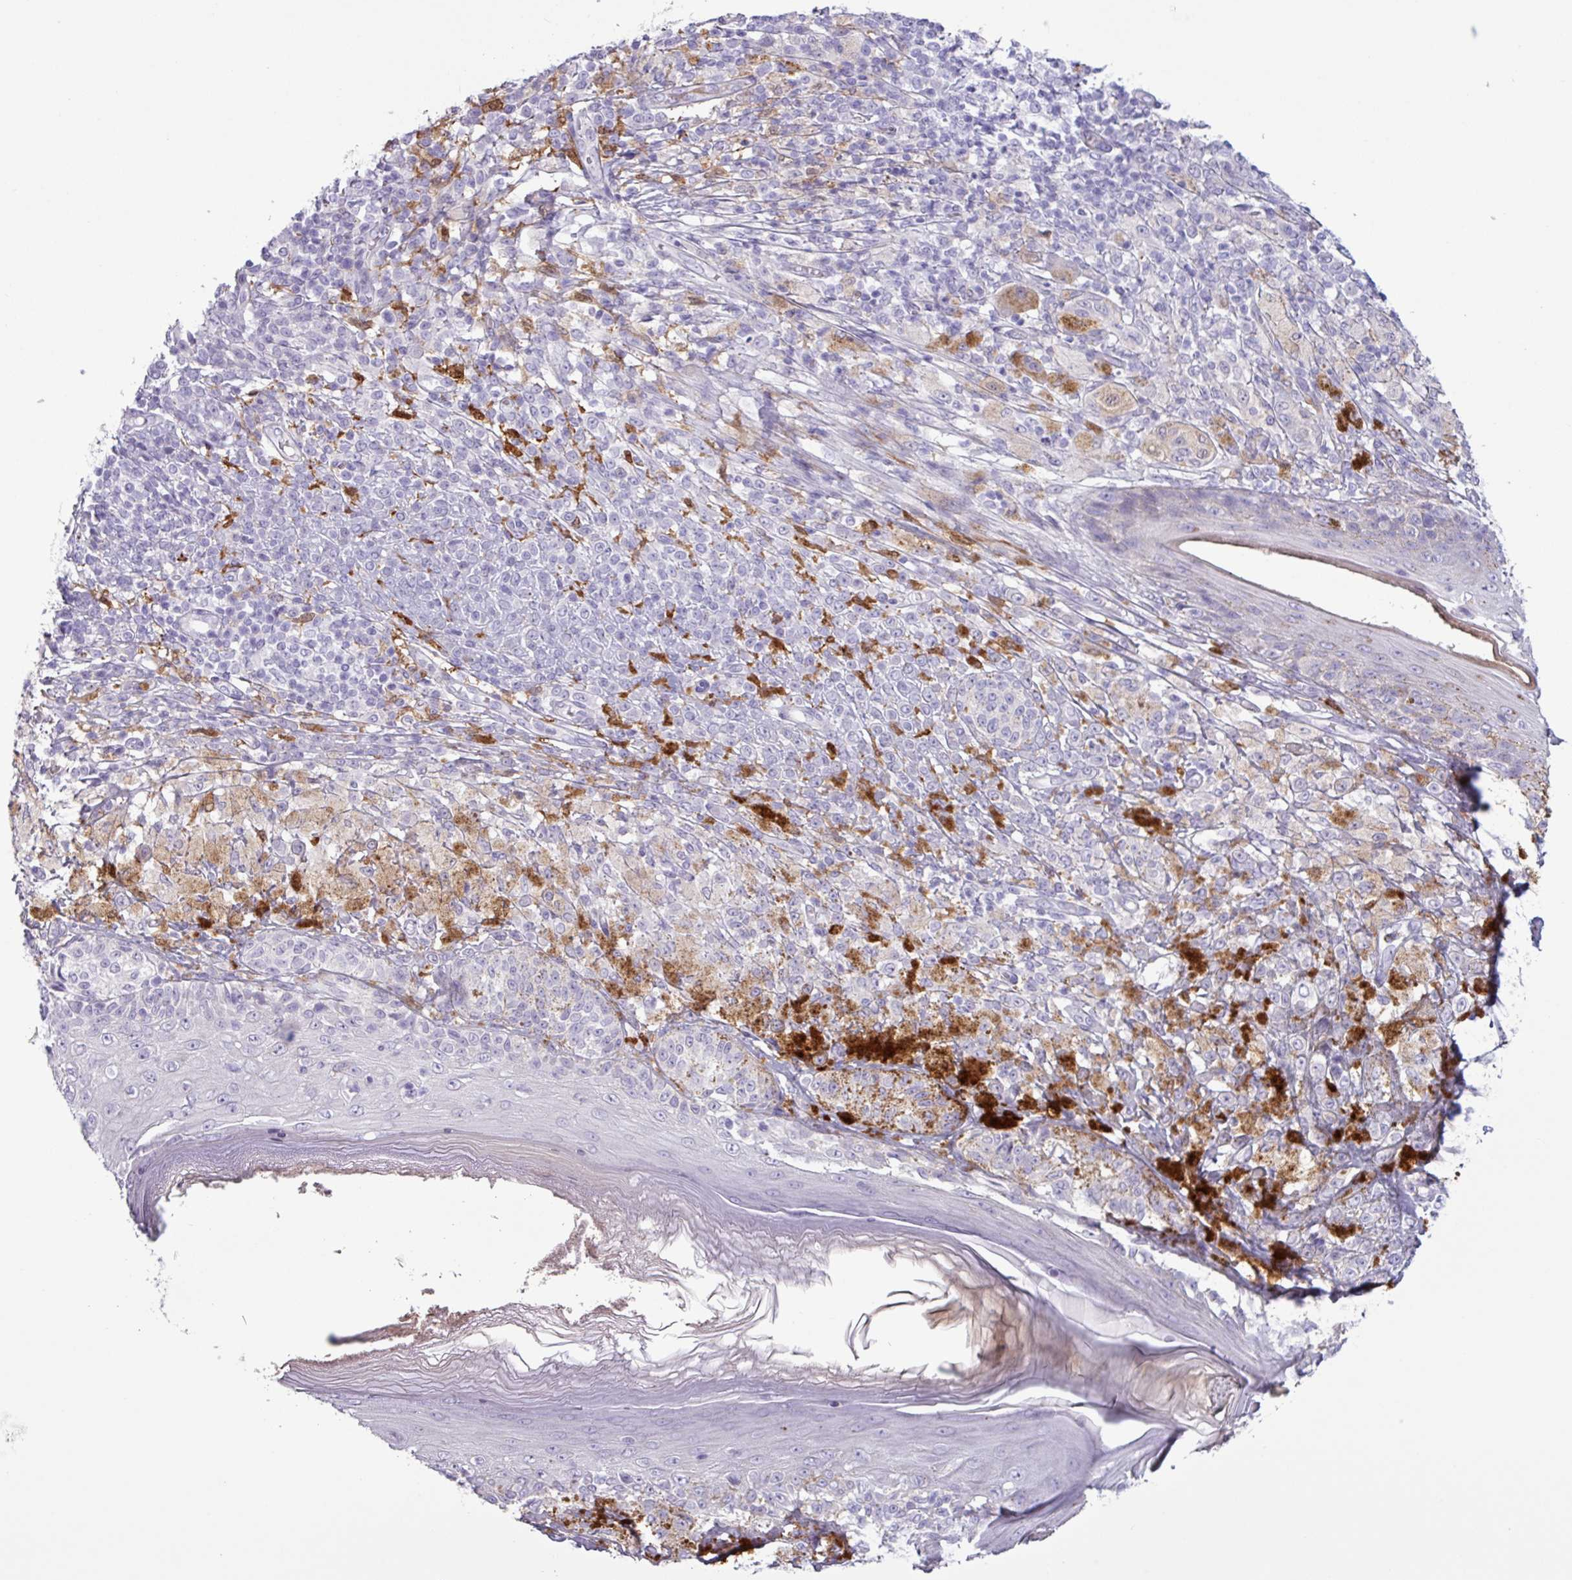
{"staining": {"intensity": "negative", "quantity": "none", "location": "none"}, "tissue": "melanoma", "cell_type": "Tumor cells", "image_type": "cancer", "snomed": [{"axis": "morphology", "description": "Malignant melanoma, NOS"}, {"axis": "topography", "description": "Skin"}], "caption": "Immunohistochemistry (IHC) histopathology image of human melanoma stained for a protein (brown), which reveals no staining in tumor cells.", "gene": "C4B", "patient": {"sex": "male", "age": 42}}